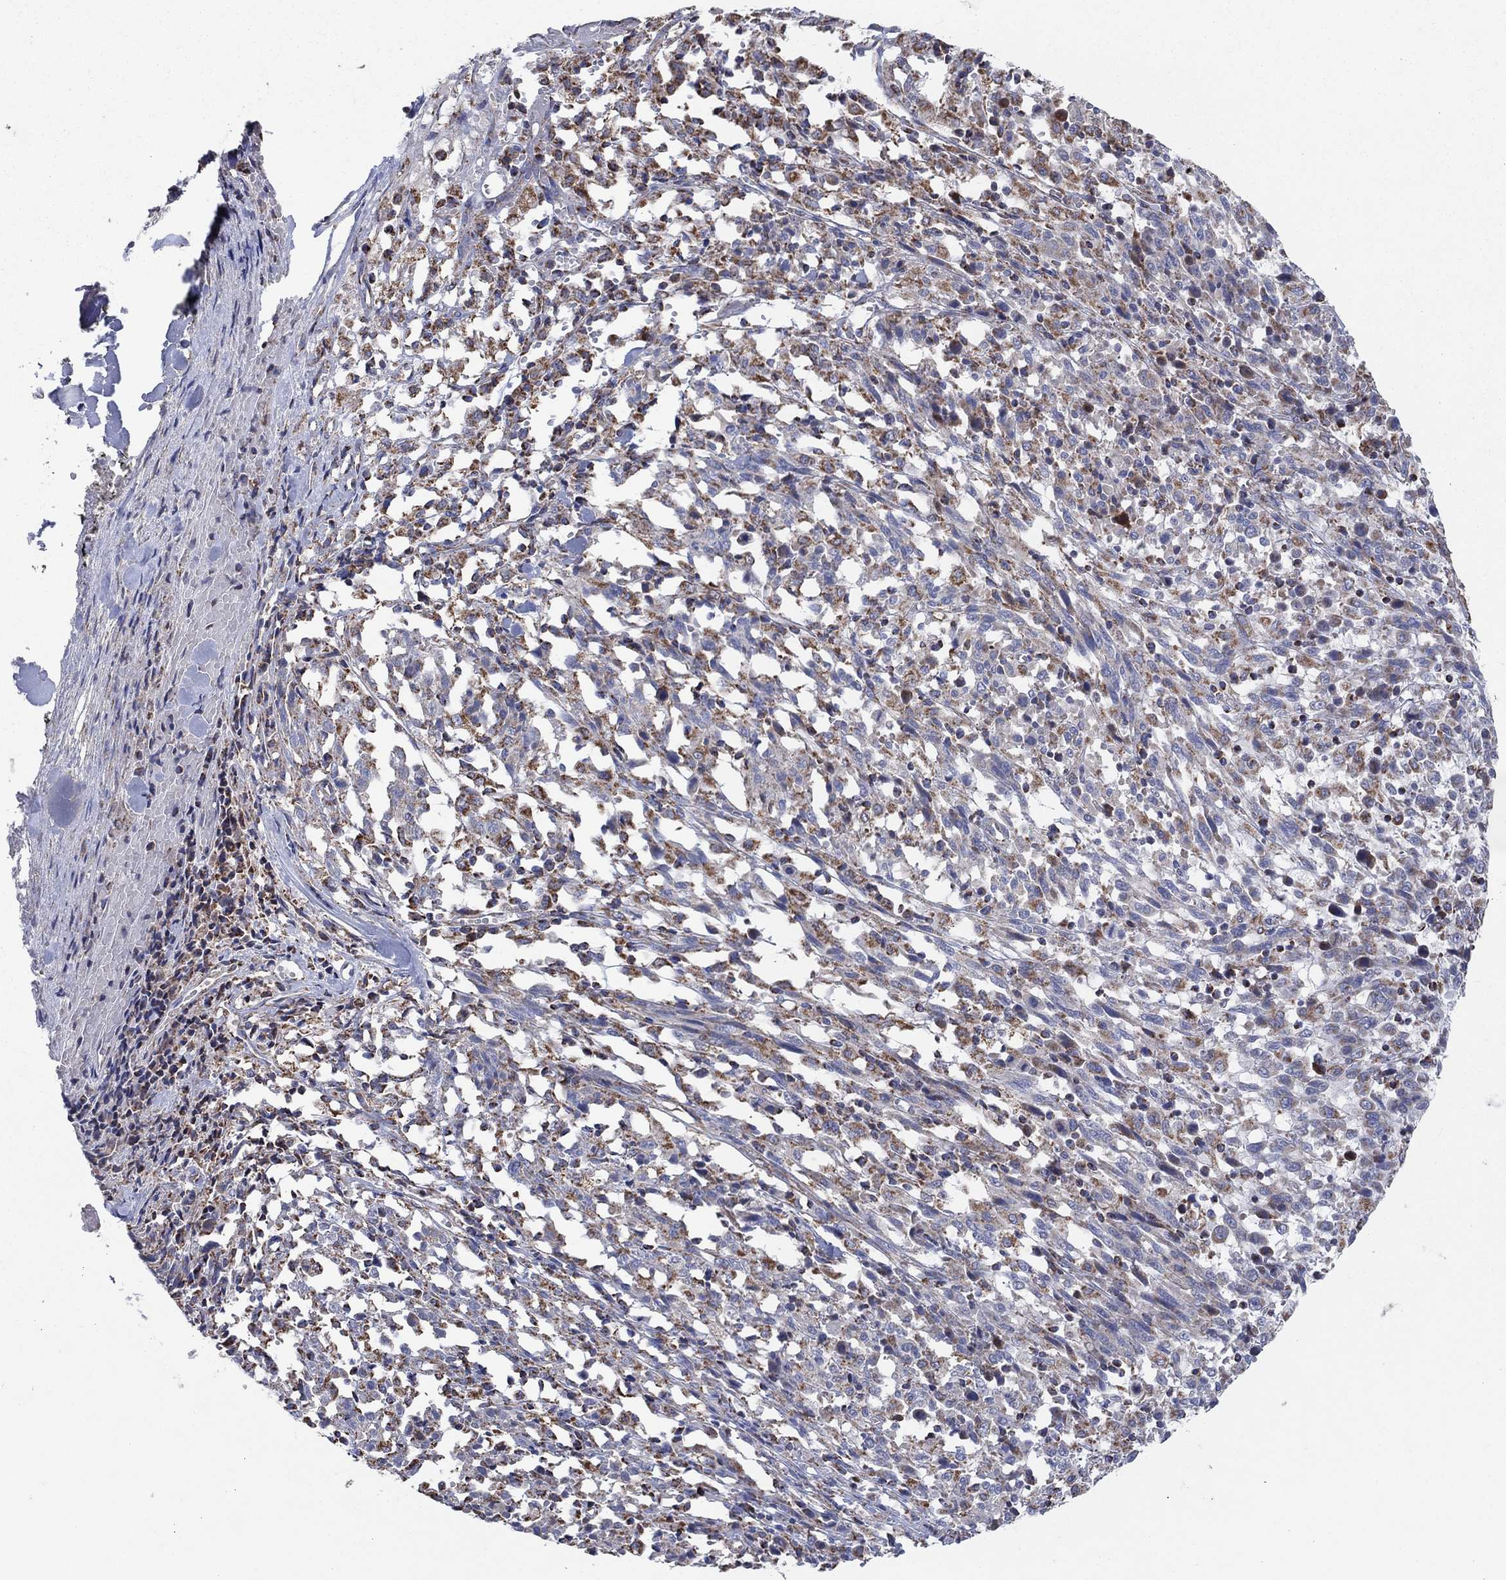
{"staining": {"intensity": "strong", "quantity": "<25%", "location": "cytoplasmic/membranous"}, "tissue": "melanoma", "cell_type": "Tumor cells", "image_type": "cancer", "snomed": [{"axis": "morphology", "description": "Malignant melanoma, NOS"}, {"axis": "topography", "description": "Skin"}], "caption": "Immunohistochemical staining of melanoma shows medium levels of strong cytoplasmic/membranous positivity in approximately <25% of tumor cells. The staining was performed using DAB to visualize the protein expression in brown, while the nuclei were stained in blue with hematoxylin (Magnification: 20x).", "gene": "C9orf85", "patient": {"sex": "female", "age": 91}}